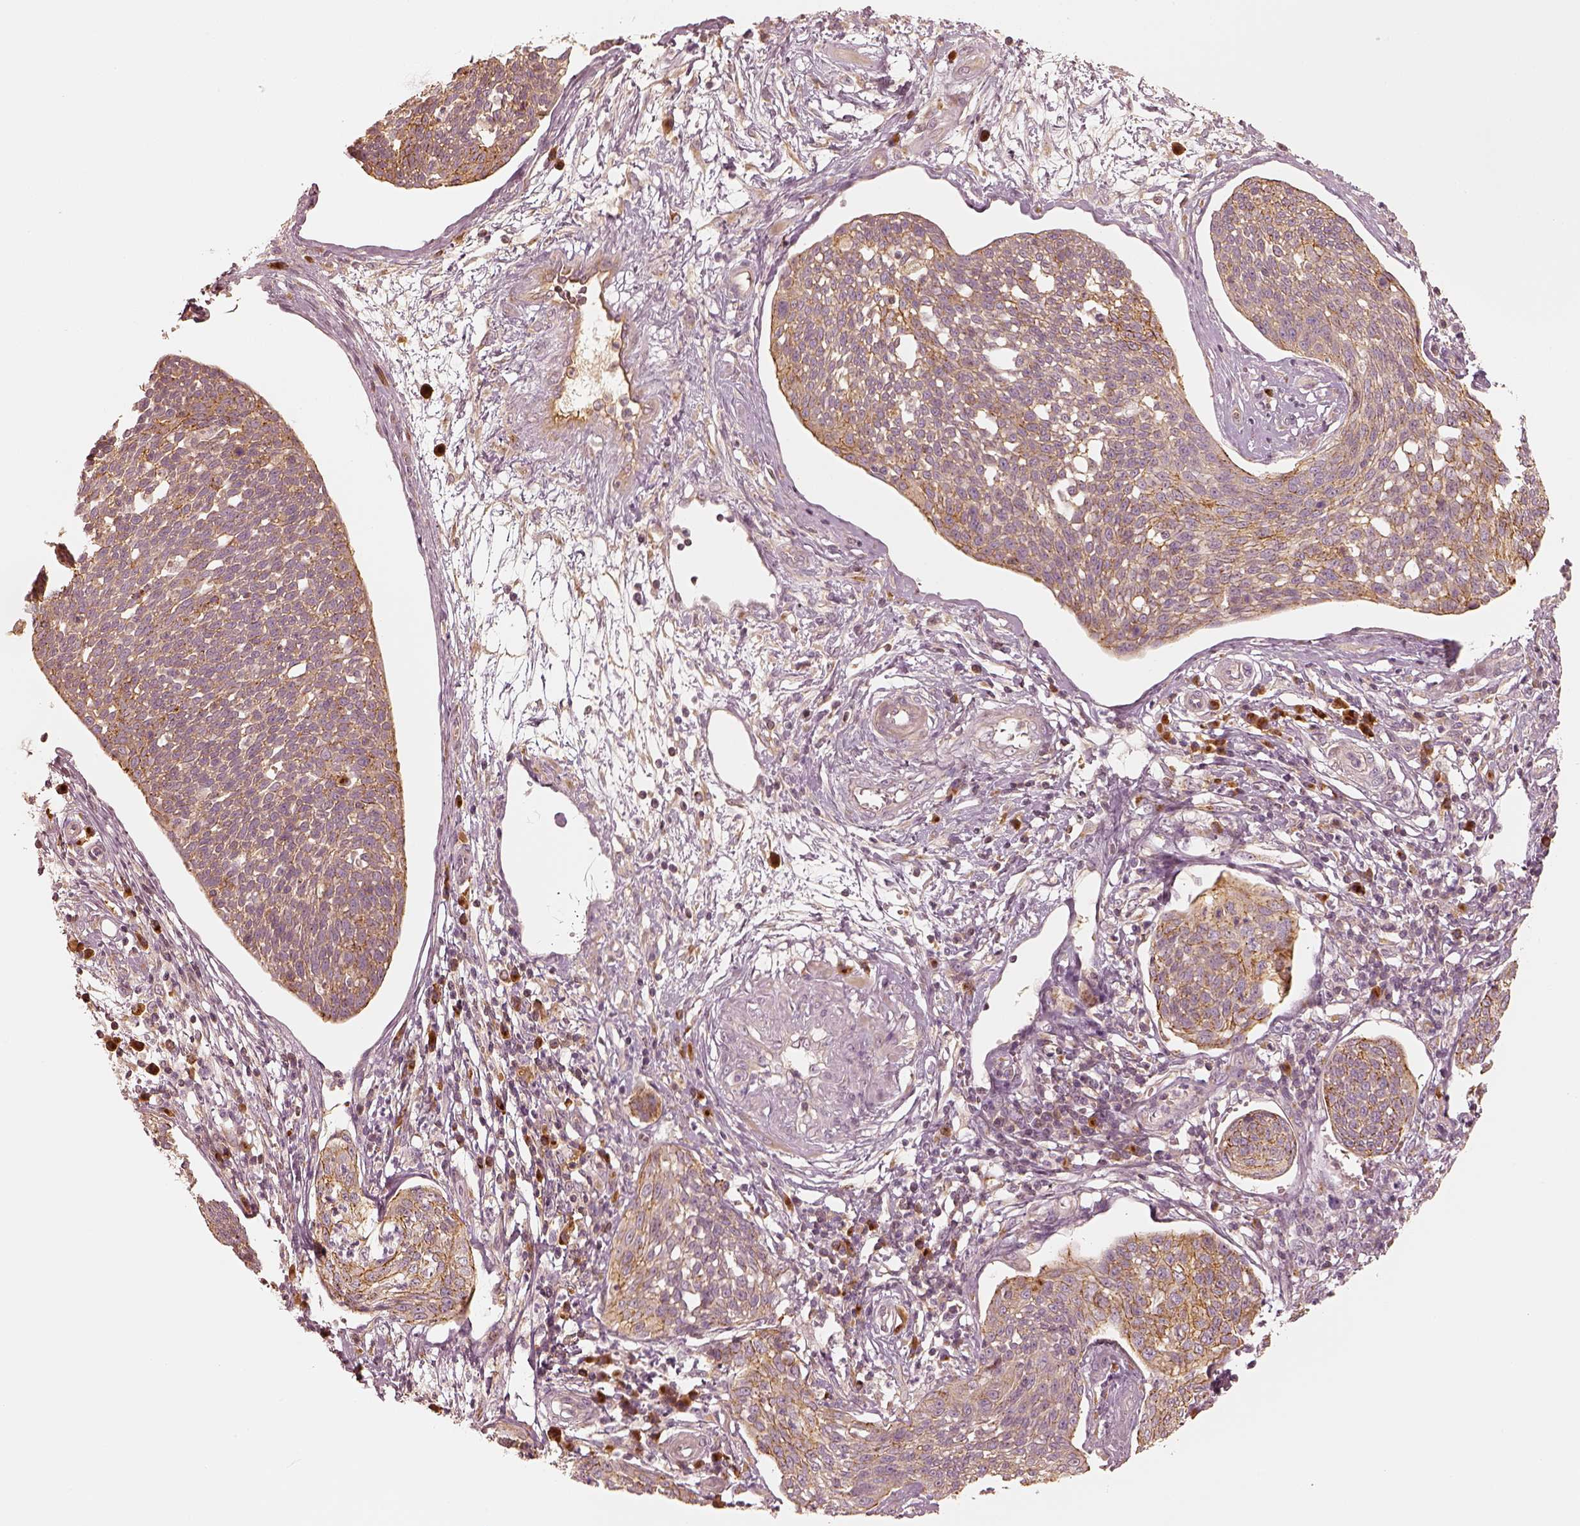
{"staining": {"intensity": "weak", "quantity": ">75%", "location": "cytoplasmic/membranous"}, "tissue": "cervical cancer", "cell_type": "Tumor cells", "image_type": "cancer", "snomed": [{"axis": "morphology", "description": "Squamous cell carcinoma, NOS"}, {"axis": "topography", "description": "Cervix"}], "caption": "Immunohistochemistry (IHC) of squamous cell carcinoma (cervical) displays low levels of weak cytoplasmic/membranous positivity in approximately >75% of tumor cells.", "gene": "GORASP2", "patient": {"sex": "female", "age": 34}}